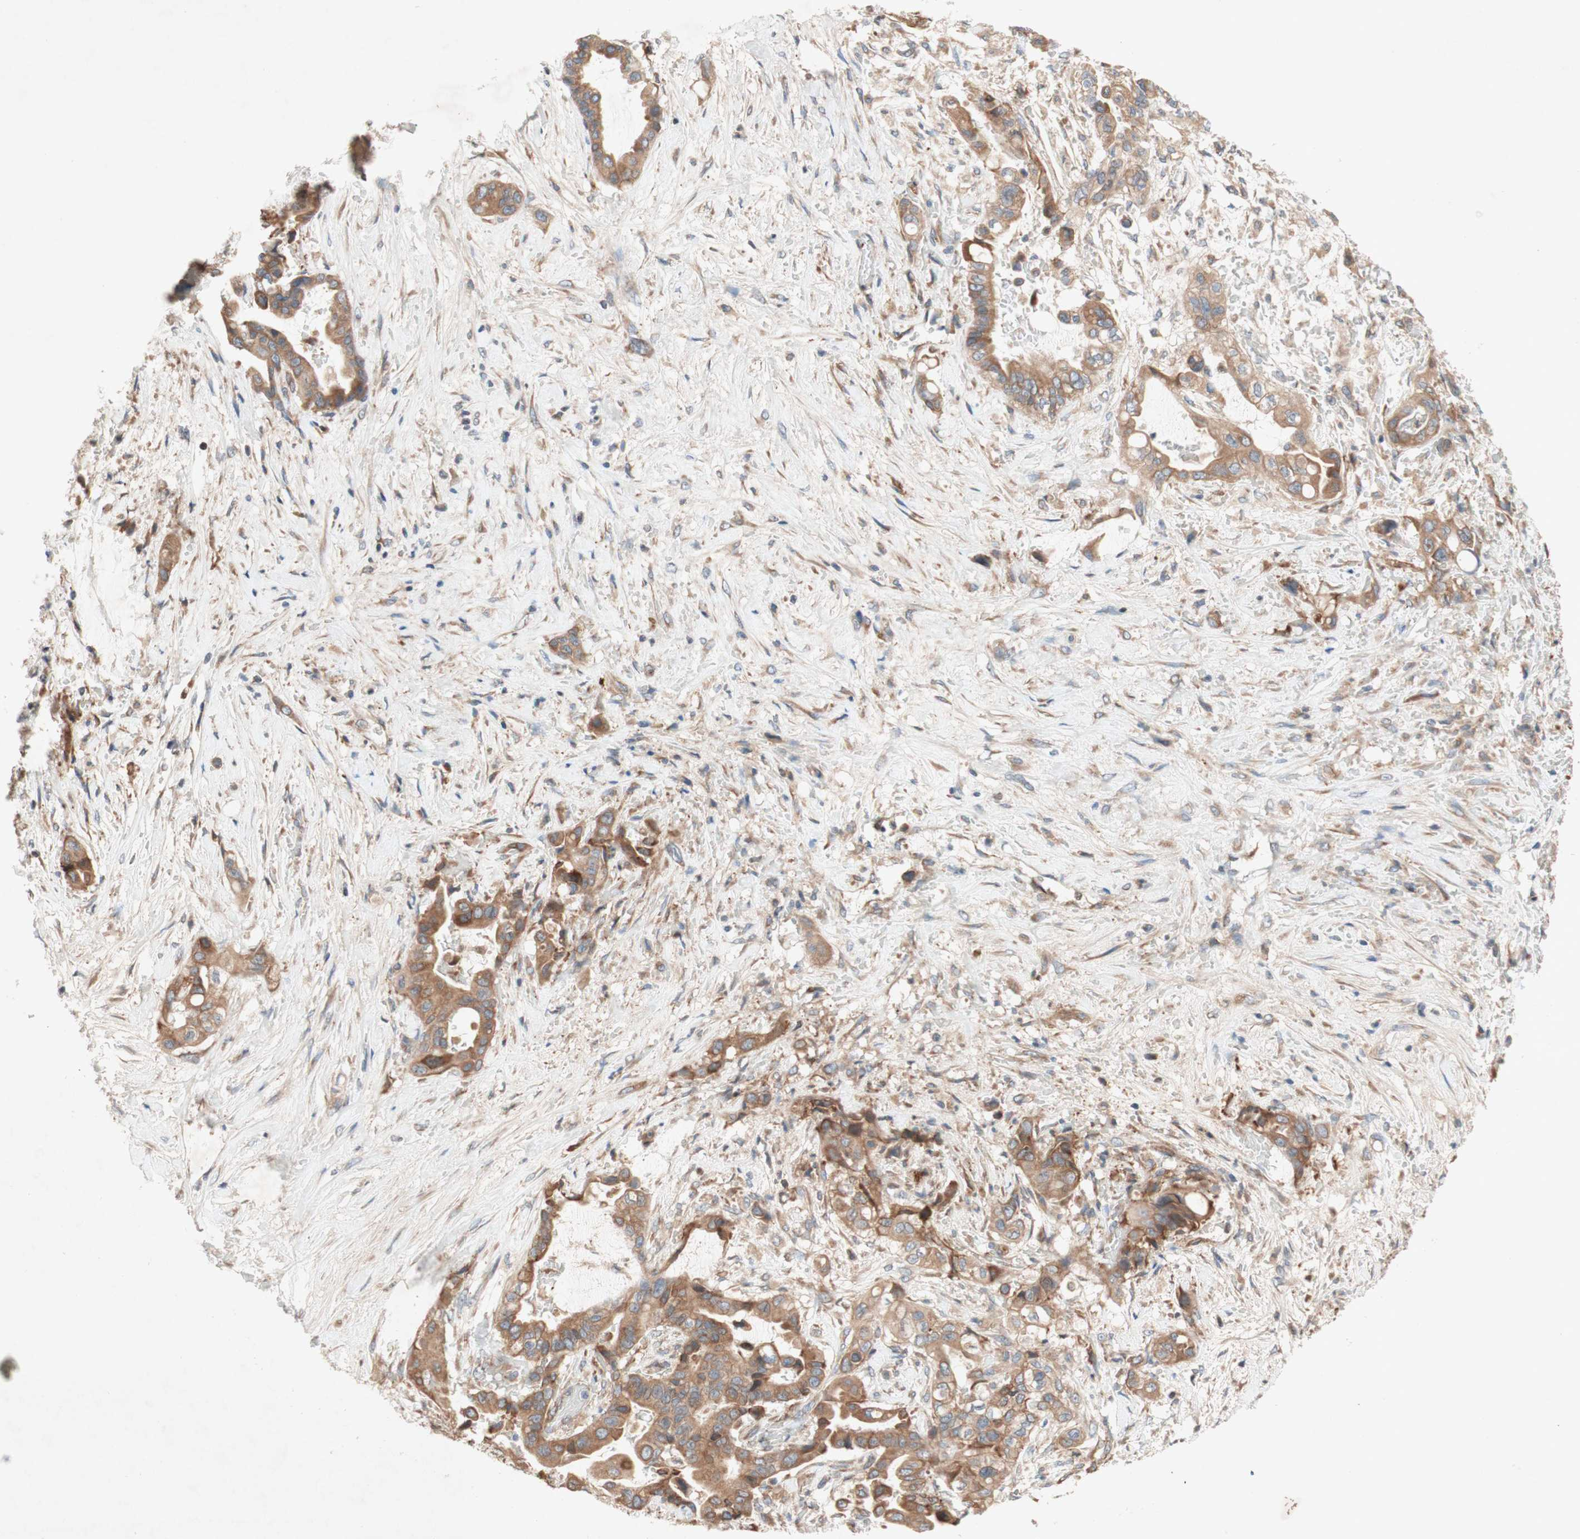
{"staining": {"intensity": "moderate", "quantity": ">75%", "location": "cytoplasmic/membranous"}, "tissue": "liver cancer", "cell_type": "Tumor cells", "image_type": "cancer", "snomed": [{"axis": "morphology", "description": "Cholangiocarcinoma"}, {"axis": "topography", "description": "Liver"}], "caption": "Protein staining demonstrates moderate cytoplasmic/membranous staining in approximately >75% of tumor cells in liver cholangiocarcinoma.", "gene": "SOCS2", "patient": {"sex": "female", "age": 61}}